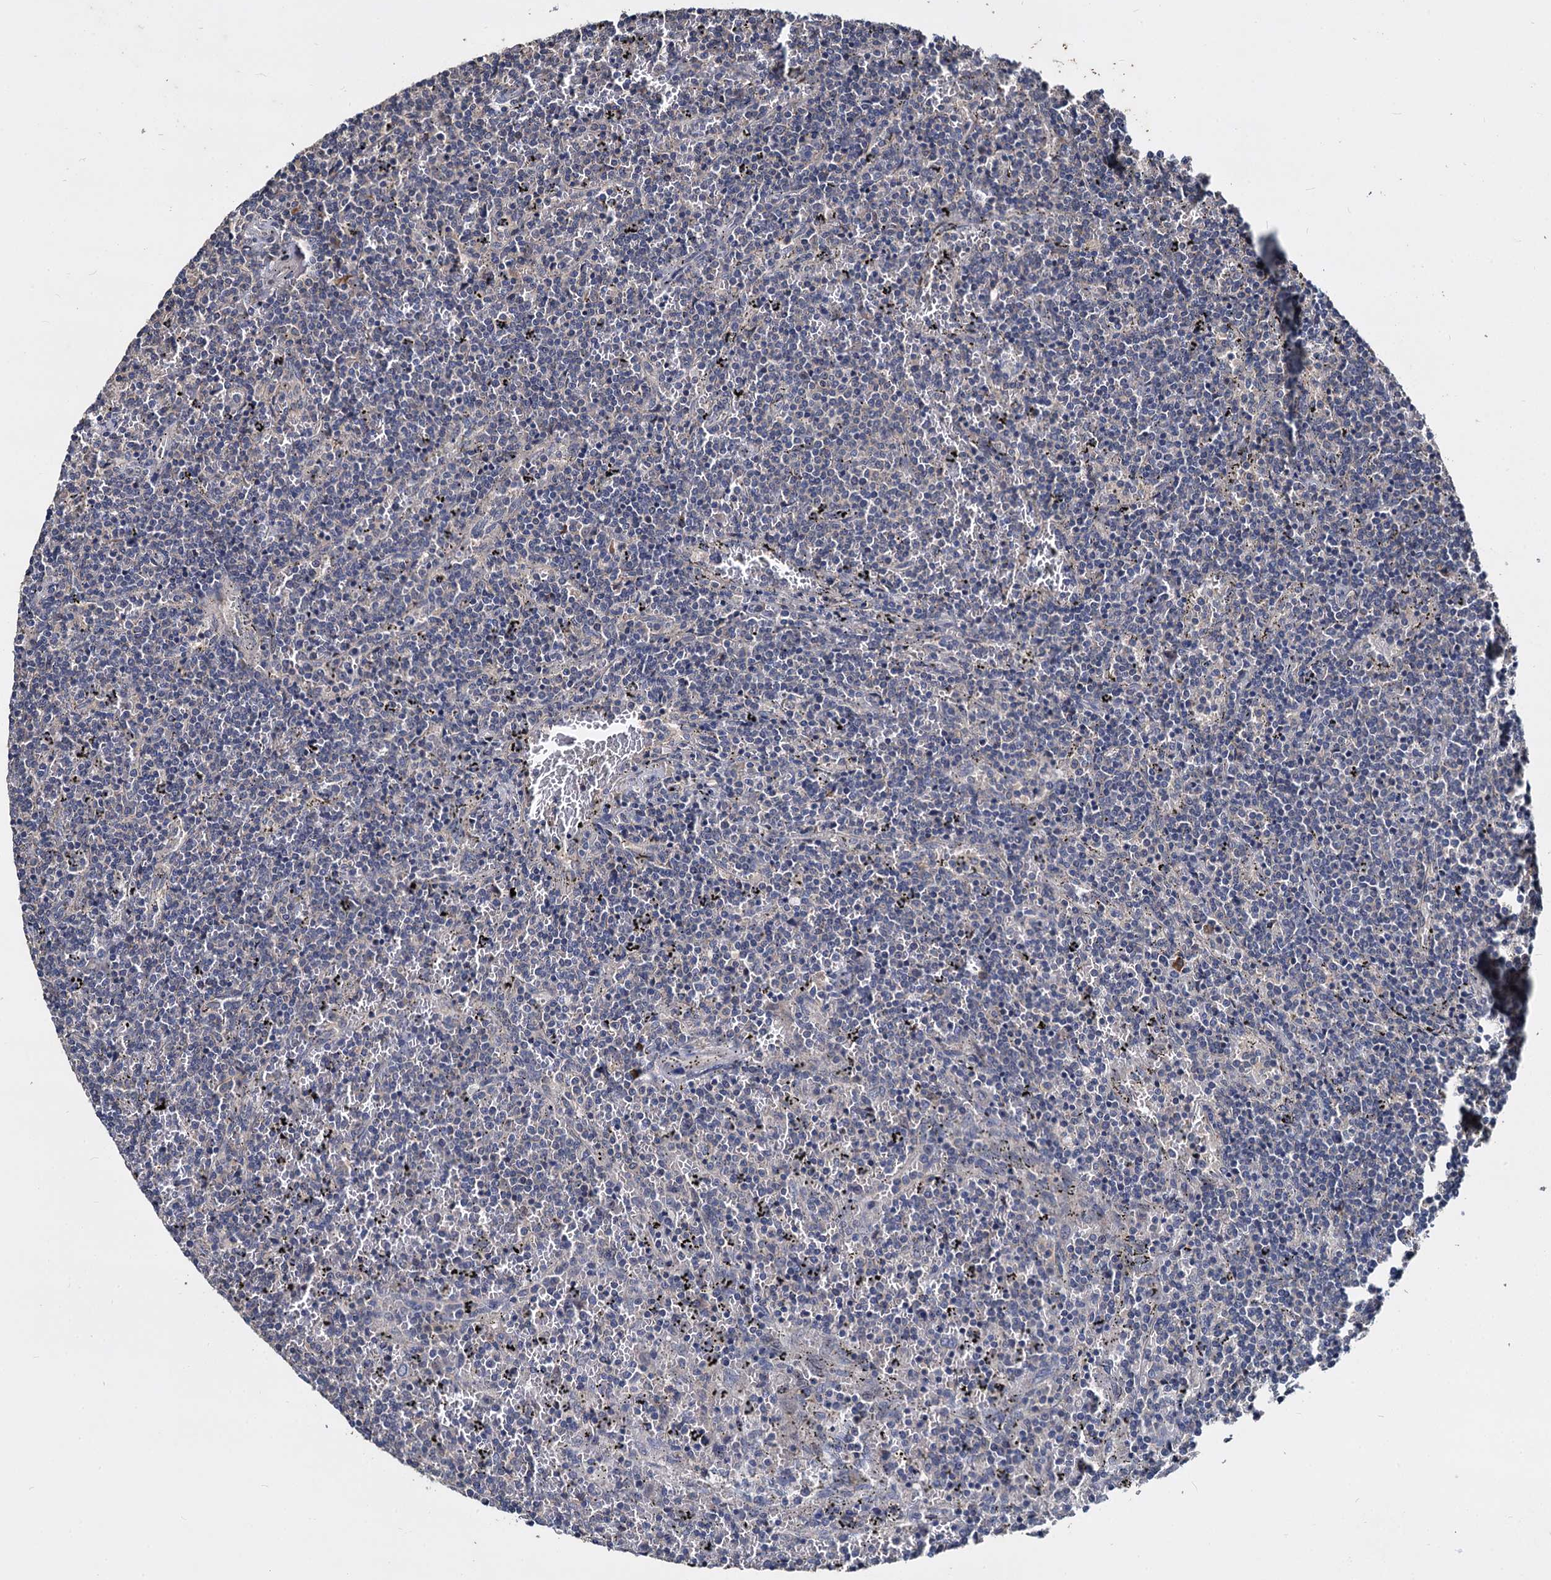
{"staining": {"intensity": "negative", "quantity": "none", "location": "none"}, "tissue": "lymphoma", "cell_type": "Tumor cells", "image_type": "cancer", "snomed": [{"axis": "morphology", "description": "Malignant lymphoma, non-Hodgkin's type, Low grade"}, {"axis": "topography", "description": "Spleen"}], "caption": "Lymphoma was stained to show a protein in brown. There is no significant staining in tumor cells.", "gene": "CCDC184", "patient": {"sex": "female", "age": 50}}